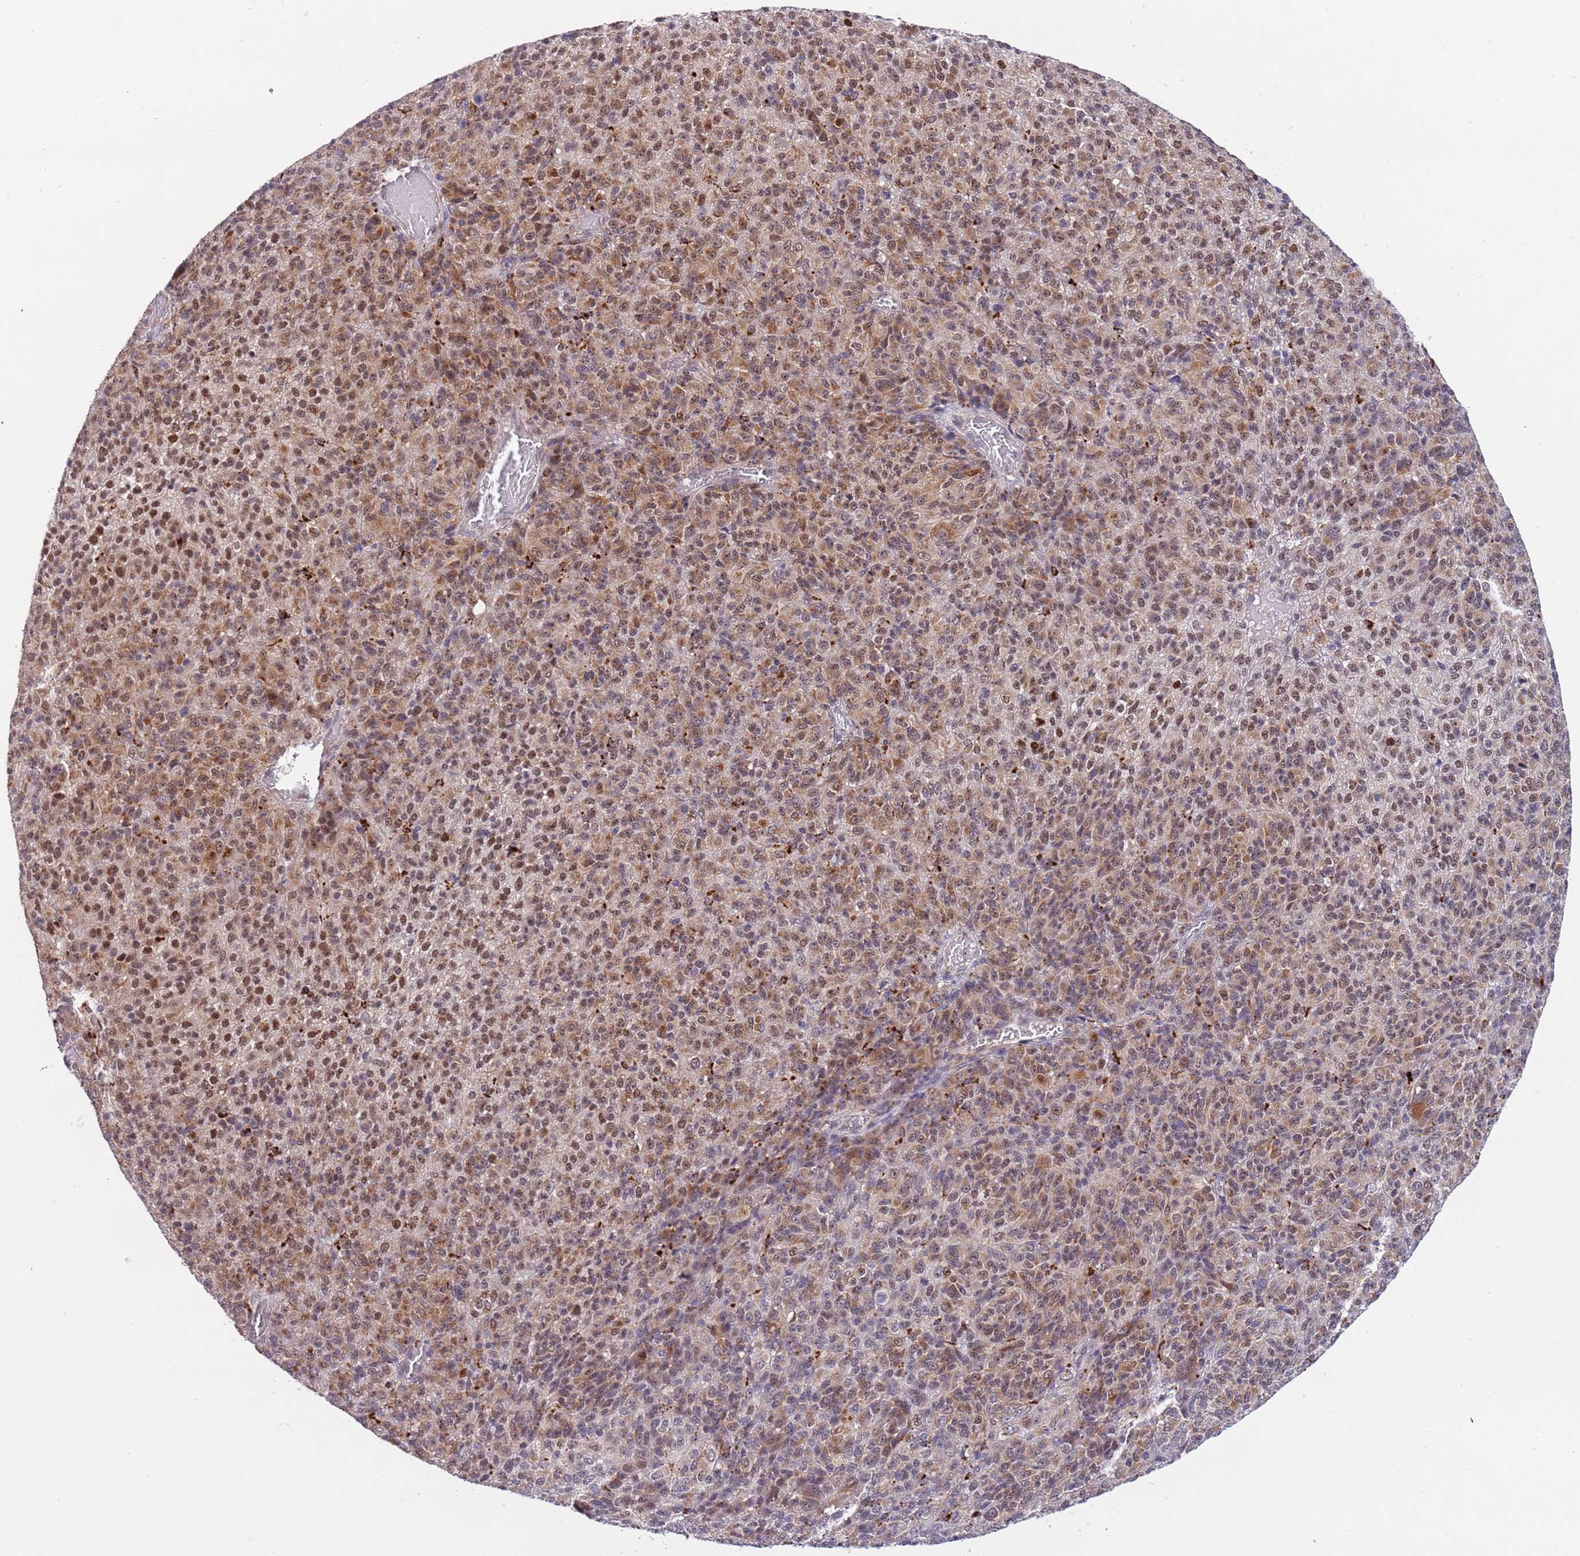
{"staining": {"intensity": "moderate", "quantity": ">75%", "location": "cytoplasmic/membranous,nuclear"}, "tissue": "melanoma", "cell_type": "Tumor cells", "image_type": "cancer", "snomed": [{"axis": "morphology", "description": "Malignant melanoma, Metastatic site"}, {"axis": "topography", "description": "Brain"}], "caption": "Protein staining of melanoma tissue shows moderate cytoplasmic/membranous and nuclear staining in approximately >75% of tumor cells.", "gene": "TRIM27", "patient": {"sex": "female", "age": 56}}